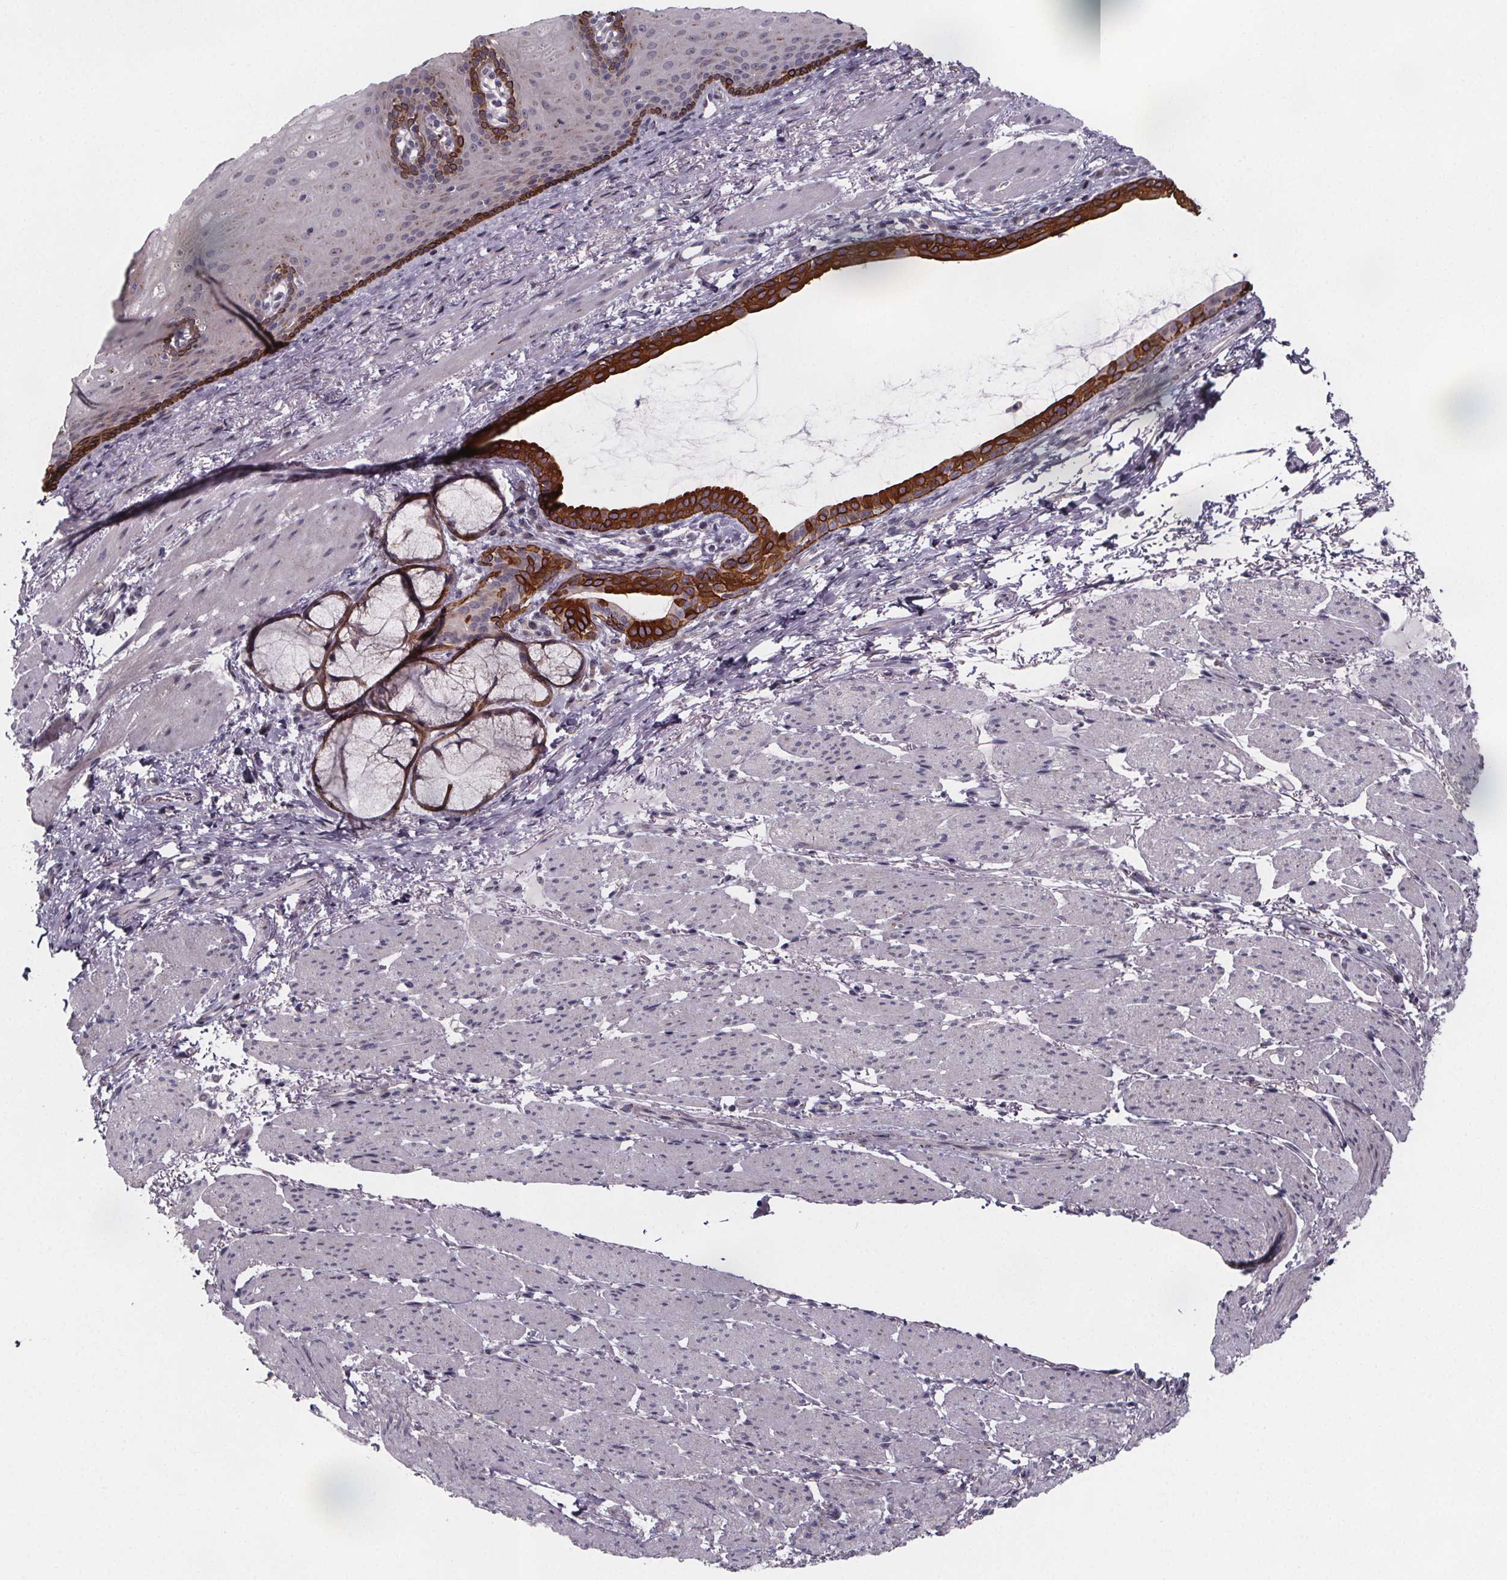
{"staining": {"intensity": "strong", "quantity": "<25%", "location": "cytoplasmic/membranous"}, "tissue": "esophagus", "cell_type": "Squamous epithelial cells", "image_type": "normal", "snomed": [{"axis": "morphology", "description": "Normal tissue, NOS"}, {"axis": "topography", "description": "Esophagus"}], "caption": "Immunohistochemical staining of unremarkable human esophagus displays <25% levels of strong cytoplasmic/membranous protein expression in about <25% of squamous epithelial cells. The staining is performed using DAB (3,3'-diaminobenzidine) brown chromogen to label protein expression. The nuclei are counter-stained blue using hematoxylin.", "gene": "NDST1", "patient": {"sex": "male", "age": 76}}